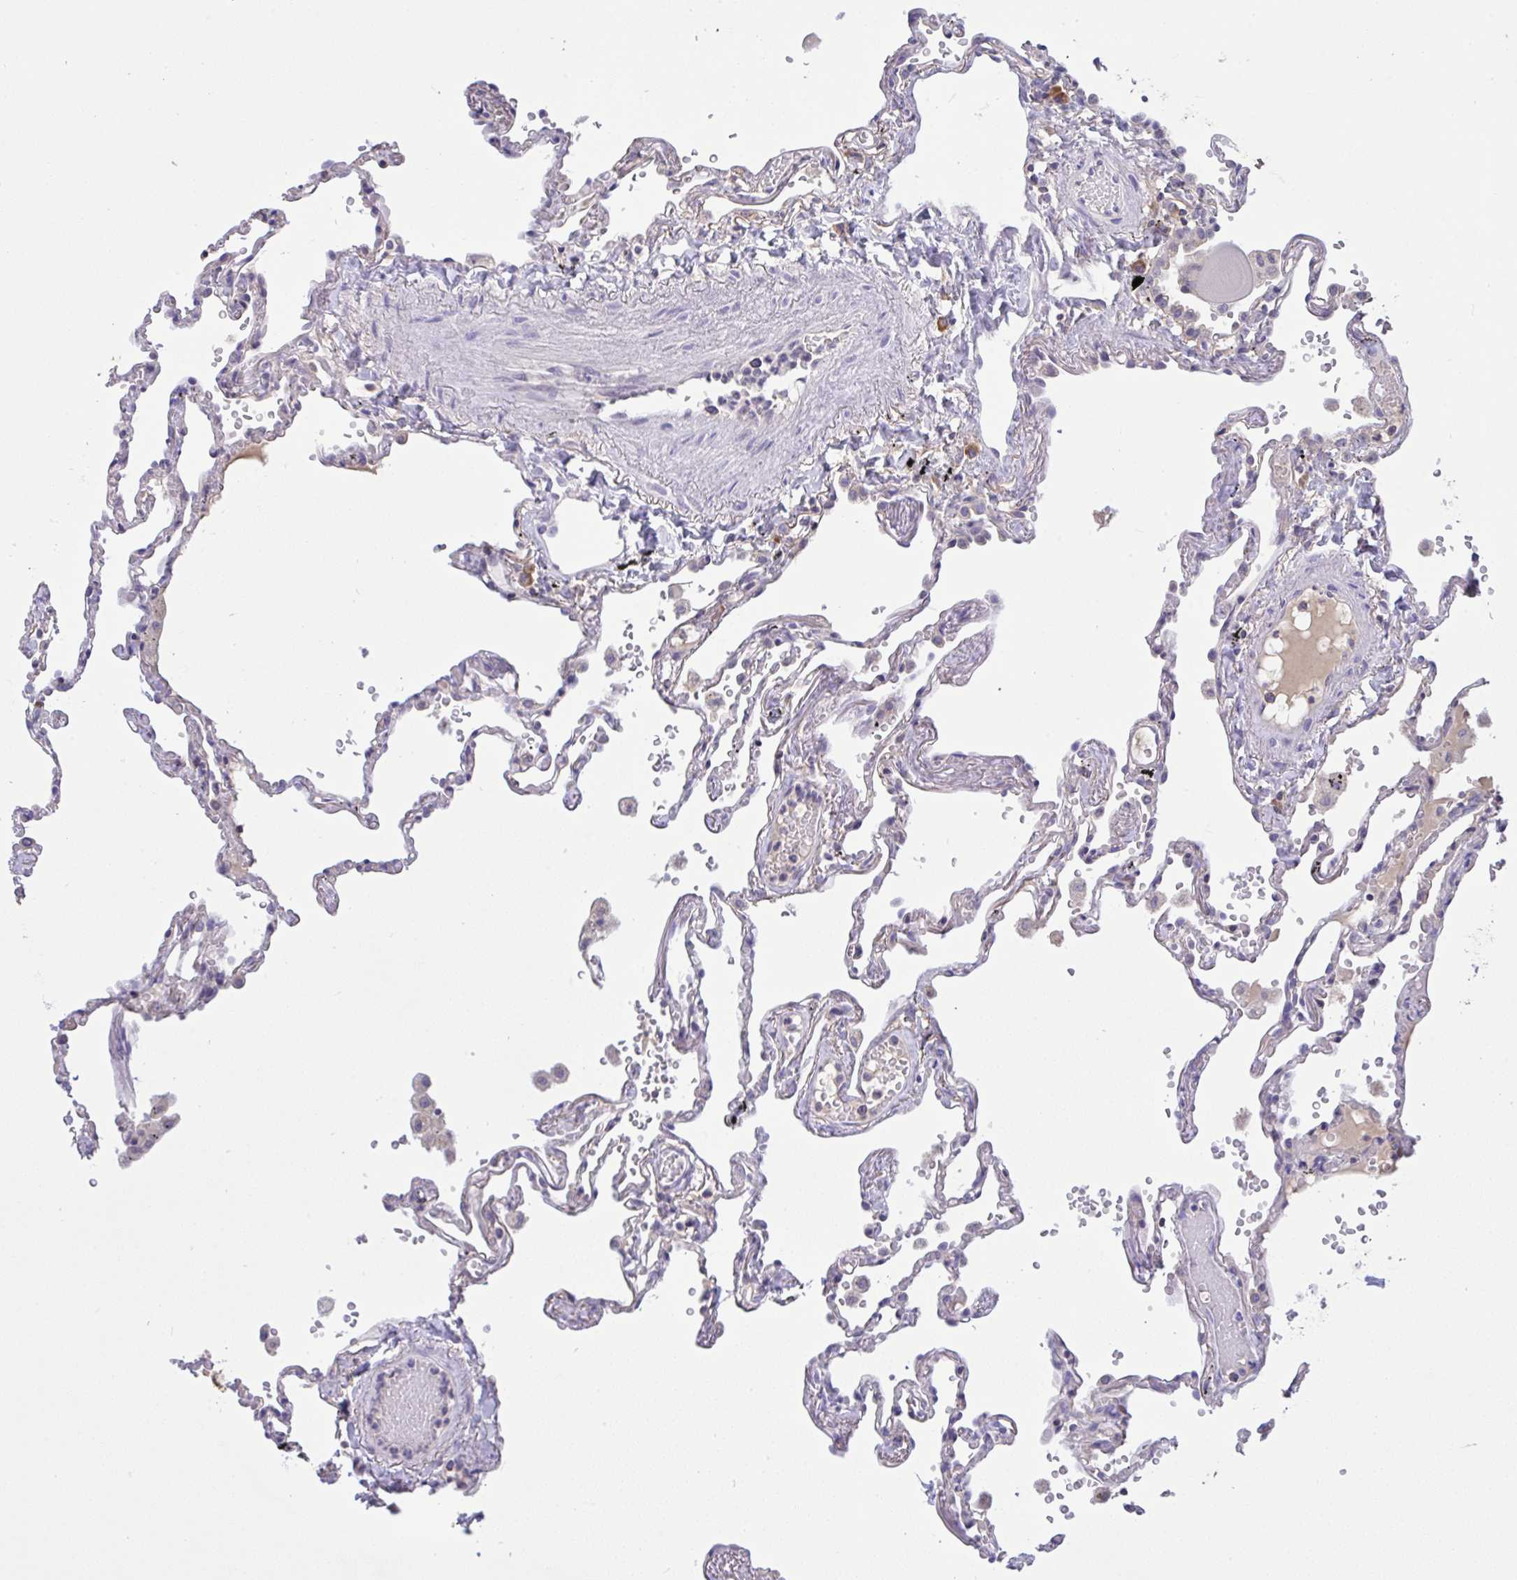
{"staining": {"intensity": "negative", "quantity": "none", "location": "none"}, "tissue": "lung", "cell_type": "Alveolar cells", "image_type": "normal", "snomed": [{"axis": "morphology", "description": "Normal tissue, NOS"}, {"axis": "topography", "description": "Lung"}], "caption": "This histopathology image is of unremarkable lung stained with immunohistochemistry (IHC) to label a protein in brown with the nuclei are counter-stained blue. There is no staining in alveolar cells.", "gene": "TMEM41A", "patient": {"sex": "female", "age": 67}}